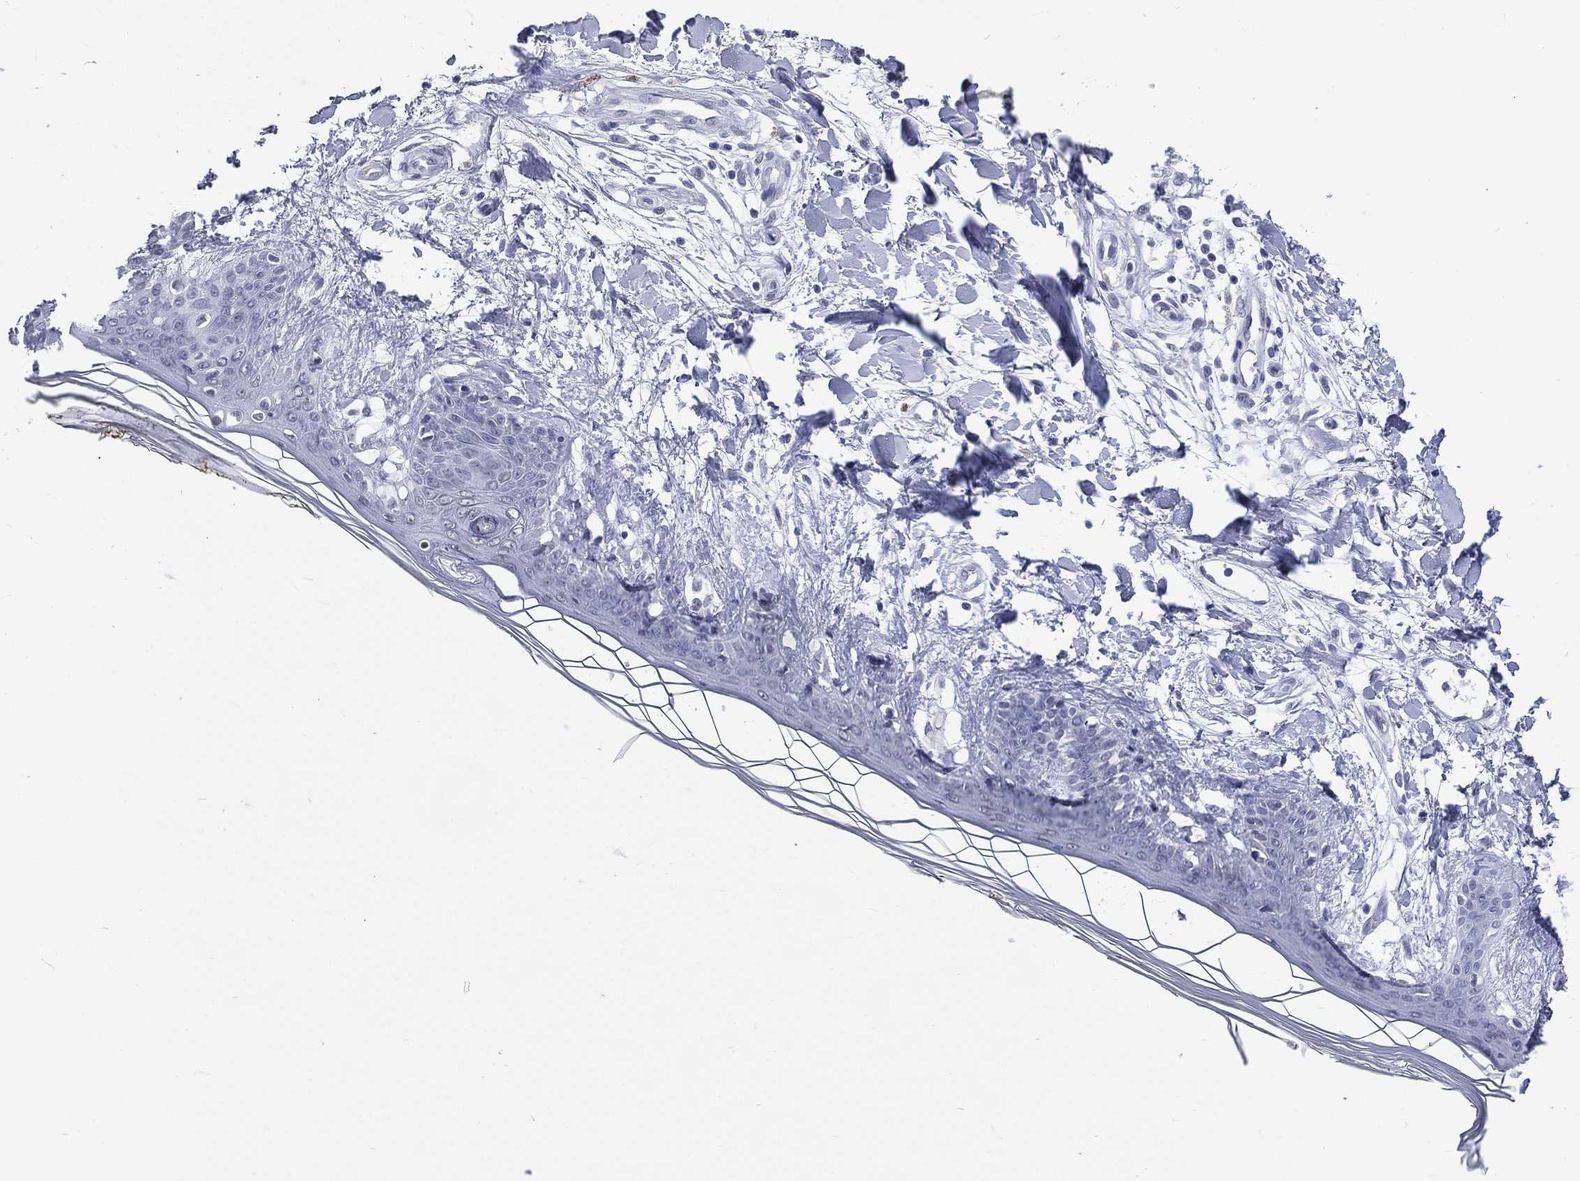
{"staining": {"intensity": "negative", "quantity": "none", "location": "none"}, "tissue": "skin", "cell_type": "Fibroblasts", "image_type": "normal", "snomed": [{"axis": "morphology", "description": "Normal tissue, NOS"}, {"axis": "morphology", "description": "Malignant melanoma, NOS"}, {"axis": "topography", "description": "Skin"}], "caption": "Fibroblasts are negative for protein expression in unremarkable human skin. (DAB (3,3'-diaminobenzidine) immunohistochemistry with hematoxylin counter stain).", "gene": "SSX1", "patient": {"sex": "female", "age": 34}}